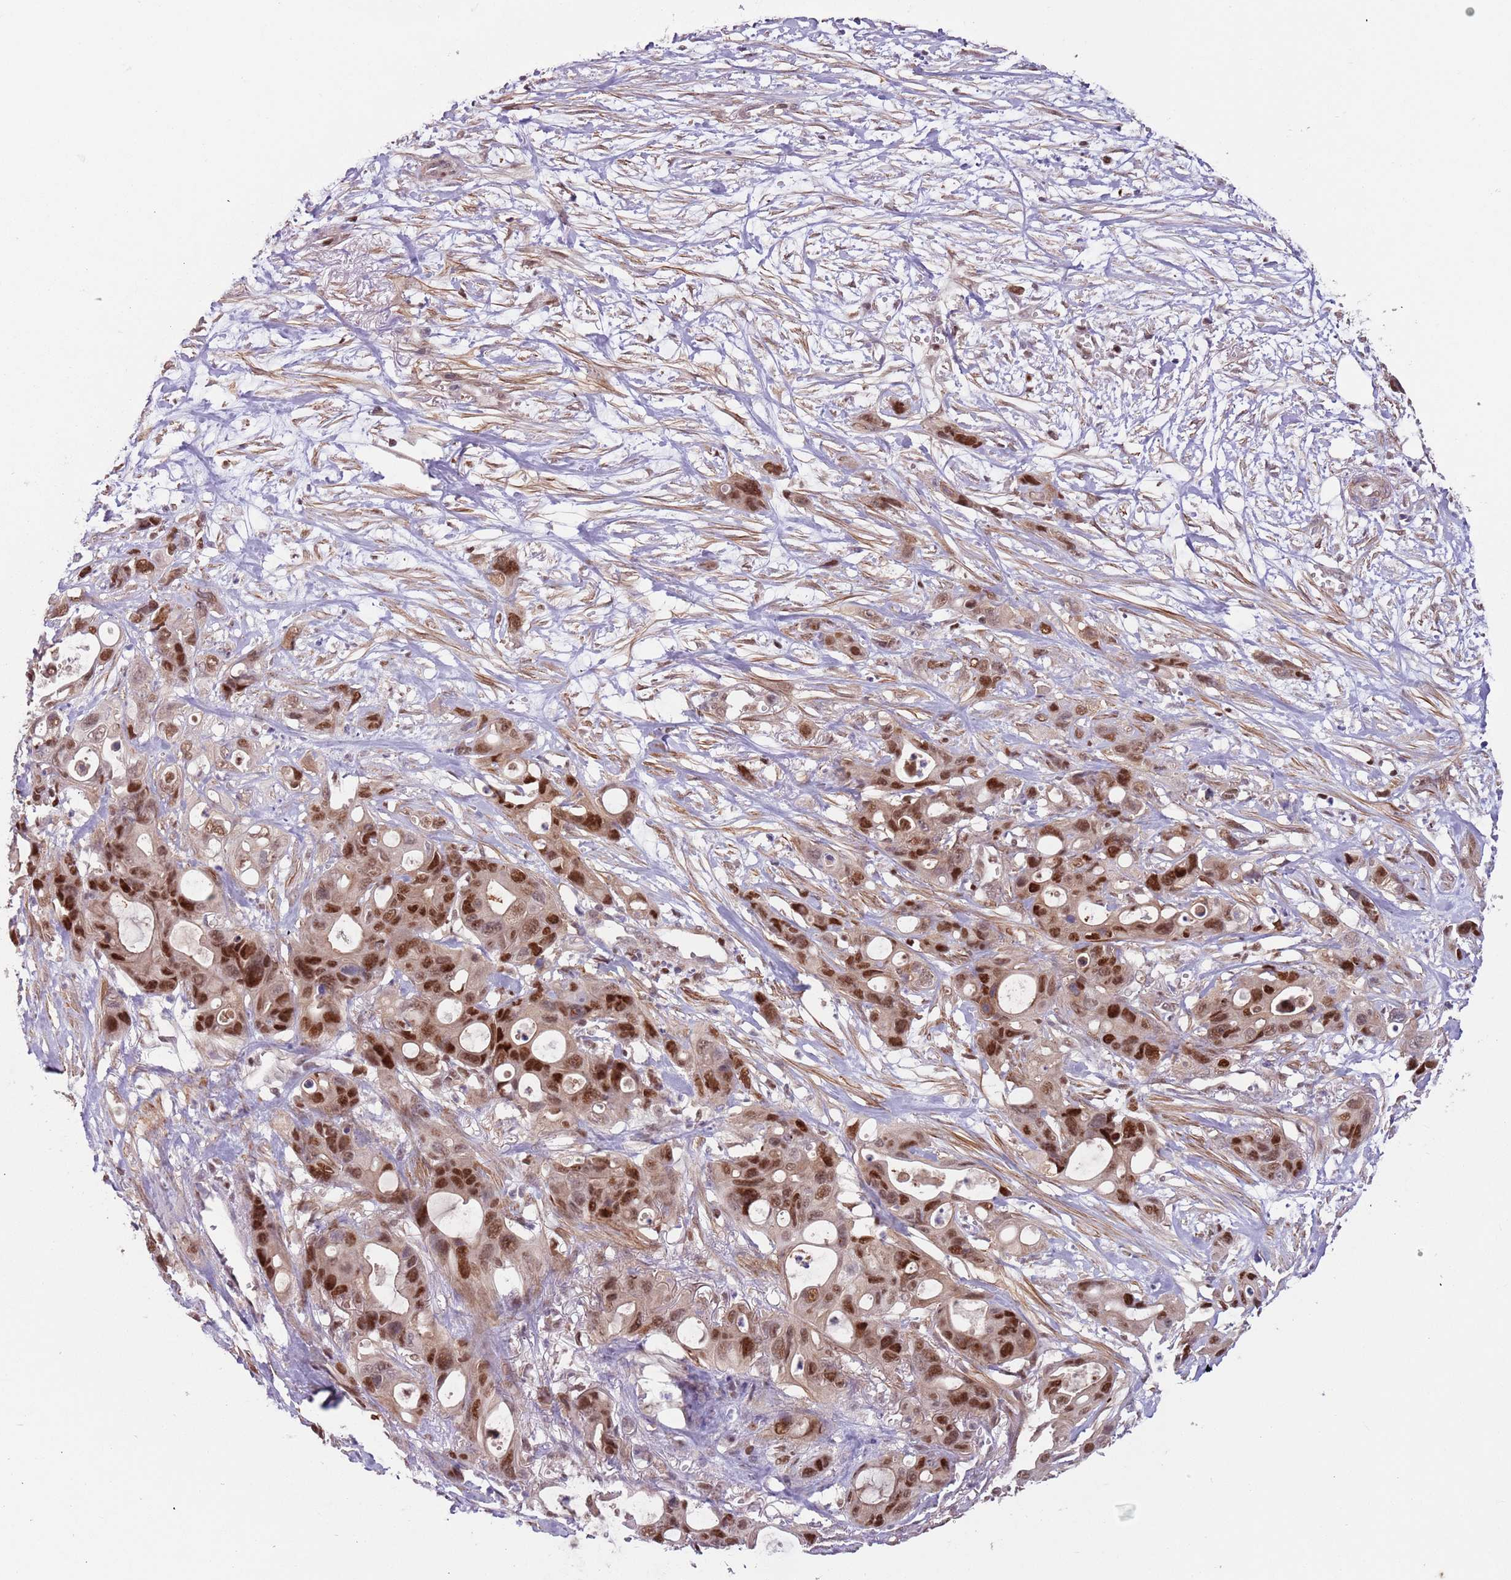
{"staining": {"intensity": "strong", "quantity": ">75%", "location": "nuclear"}, "tissue": "ovarian cancer", "cell_type": "Tumor cells", "image_type": "cancer", "snomed": [{"axis": "morphology", "description": "Cystadenocarcinoma, mucinous, NOS"}, {"axis": "topography", "description": "Ovary"}], "caption": "Tumor cells display strong nuclear positivity in about >75% of cells in ovarian mucinous cystadenocarcinoma.", "gene": "RMND5B", "patient": {"sex": "female", "age": 70}}